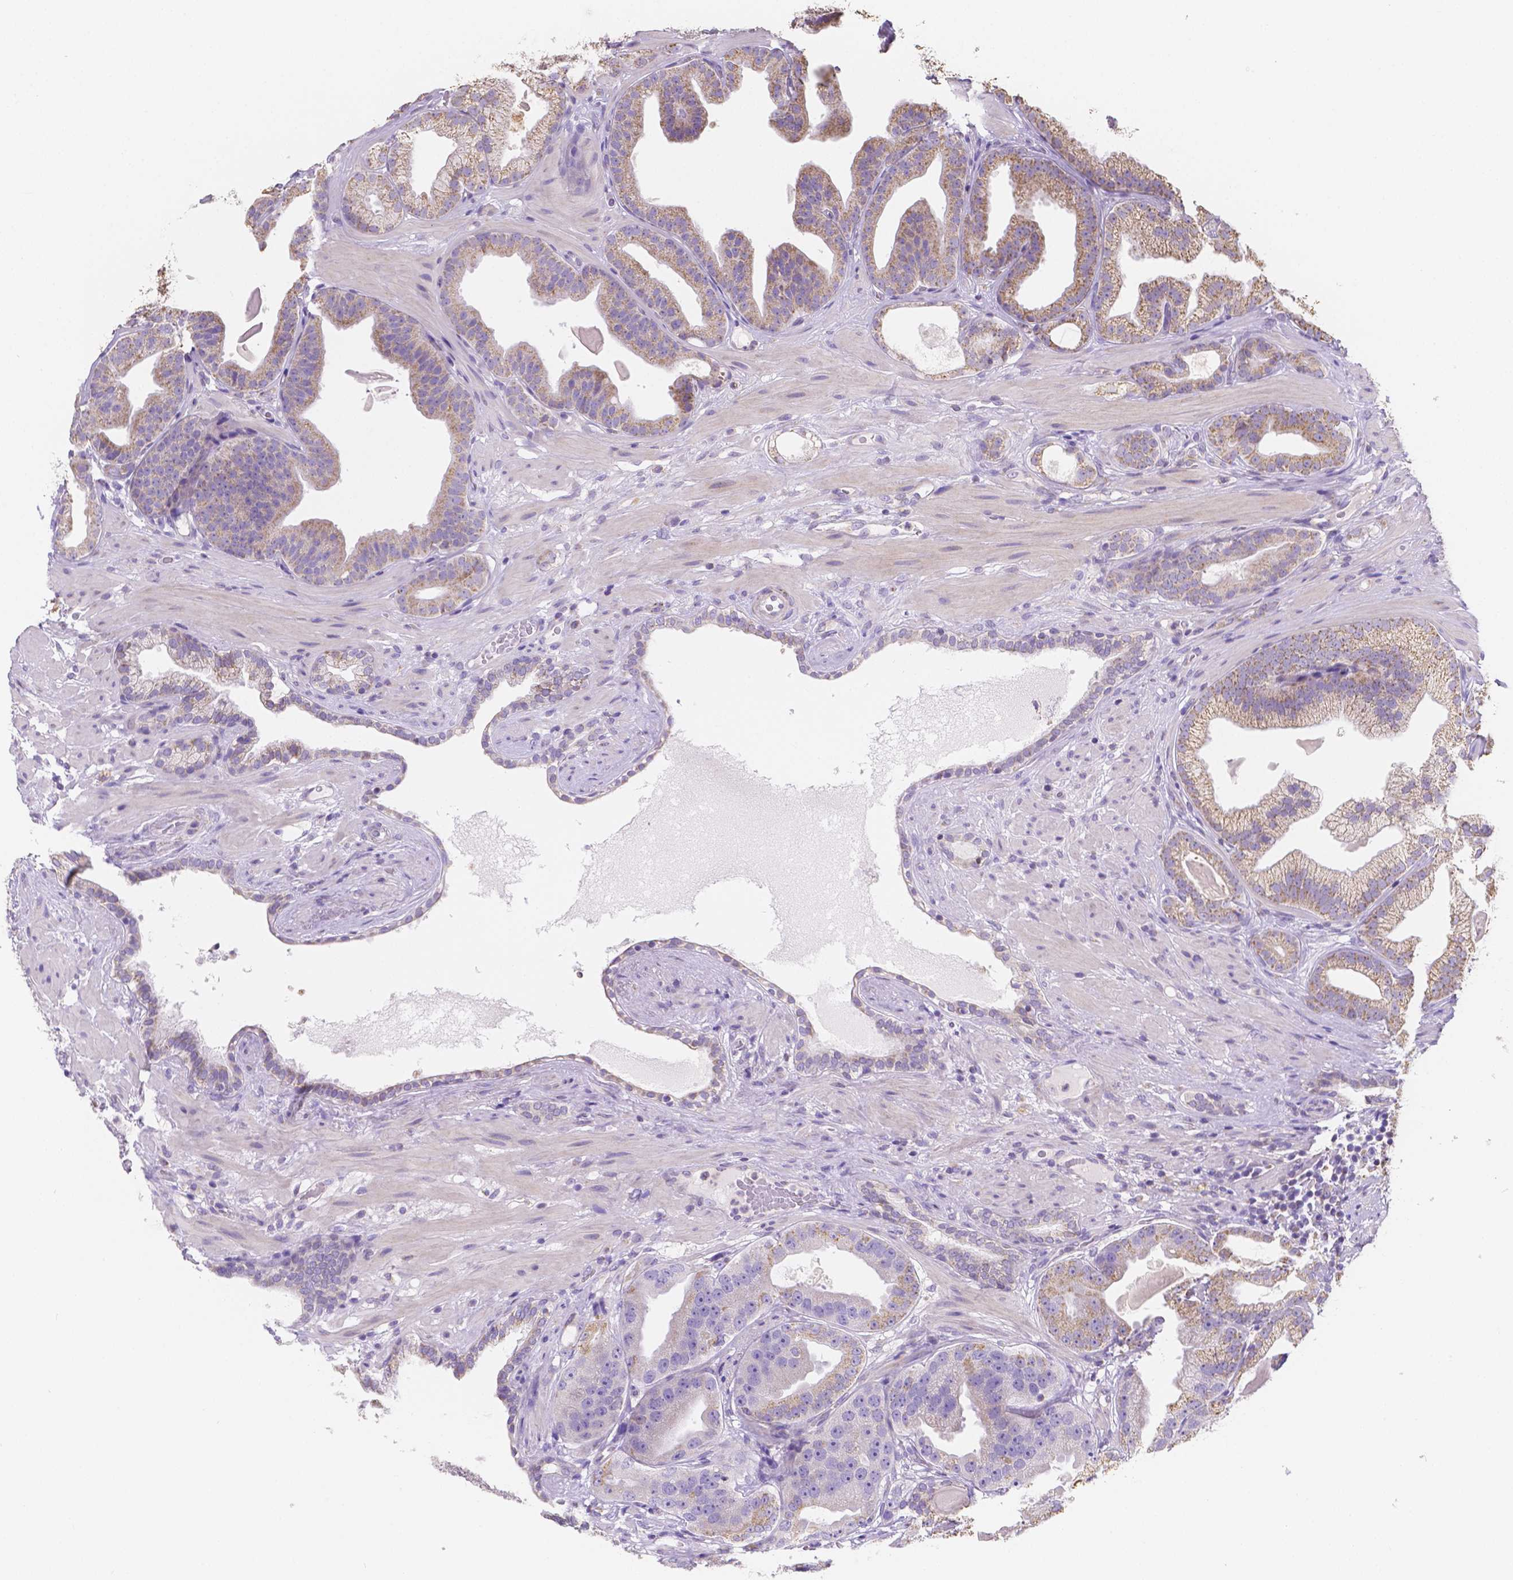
{"staining": {"intensity": "weak", "quantity": "25%-75%", "location": "cytoplasmic/membranous"}, "tissue": "prostate cancer", "cell_type": "Tumor cells", "image_type": "cancer", "snomed": [{"axis": "morphology", "description": "Adenocarcinoma, Low grade"}, {"axis": "topography", "description": "Prostate"}], "caption": "This image displays immunohistochemistry (IHC) staining of human prostate cancer, with low weak cytoplasmic/membranous expression in approximately 25%-75% of tumor cells.", "gene": "TMEM130", "patient": {"sex": "male", "age": 57}}